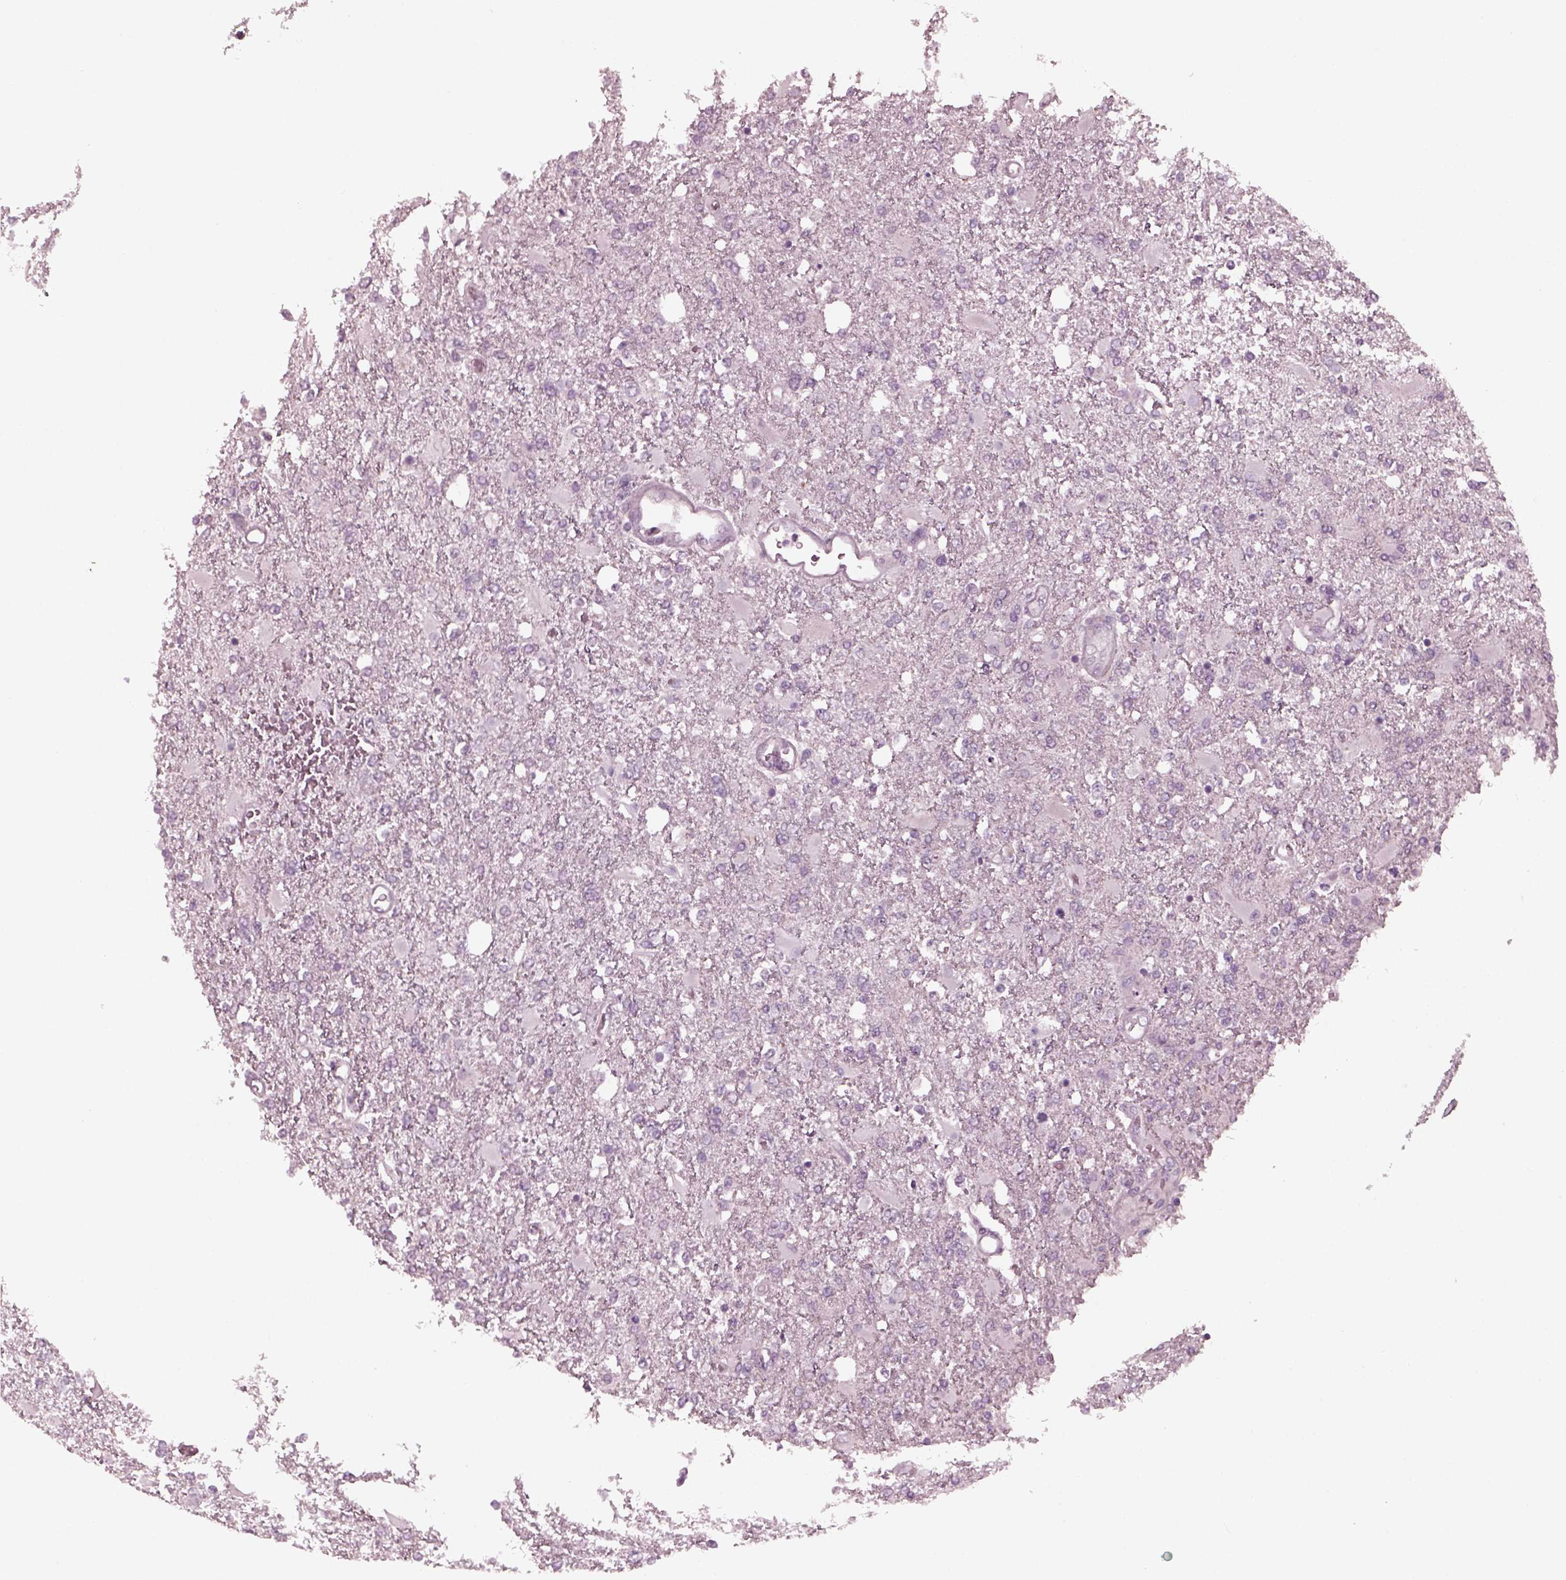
{"staining": {"intensity": "negative", "quantity": "none", "location": "none"}, "tissue": "glioma", "cell_type": "Tumor cells", "image_type": "cancer", "snomed": [{"axis": "morphology", "description": "Glioma, malignant, High grade"}, {"axis": "topography", "description": "Cerebral cortex"}], "caption": "A high-resolution photomicrograph shows IHC staining of glioma, which shows no significant positivity in tumor cells.", "gene": "YY2", "patient": {"sex": "male", "age": 79}}